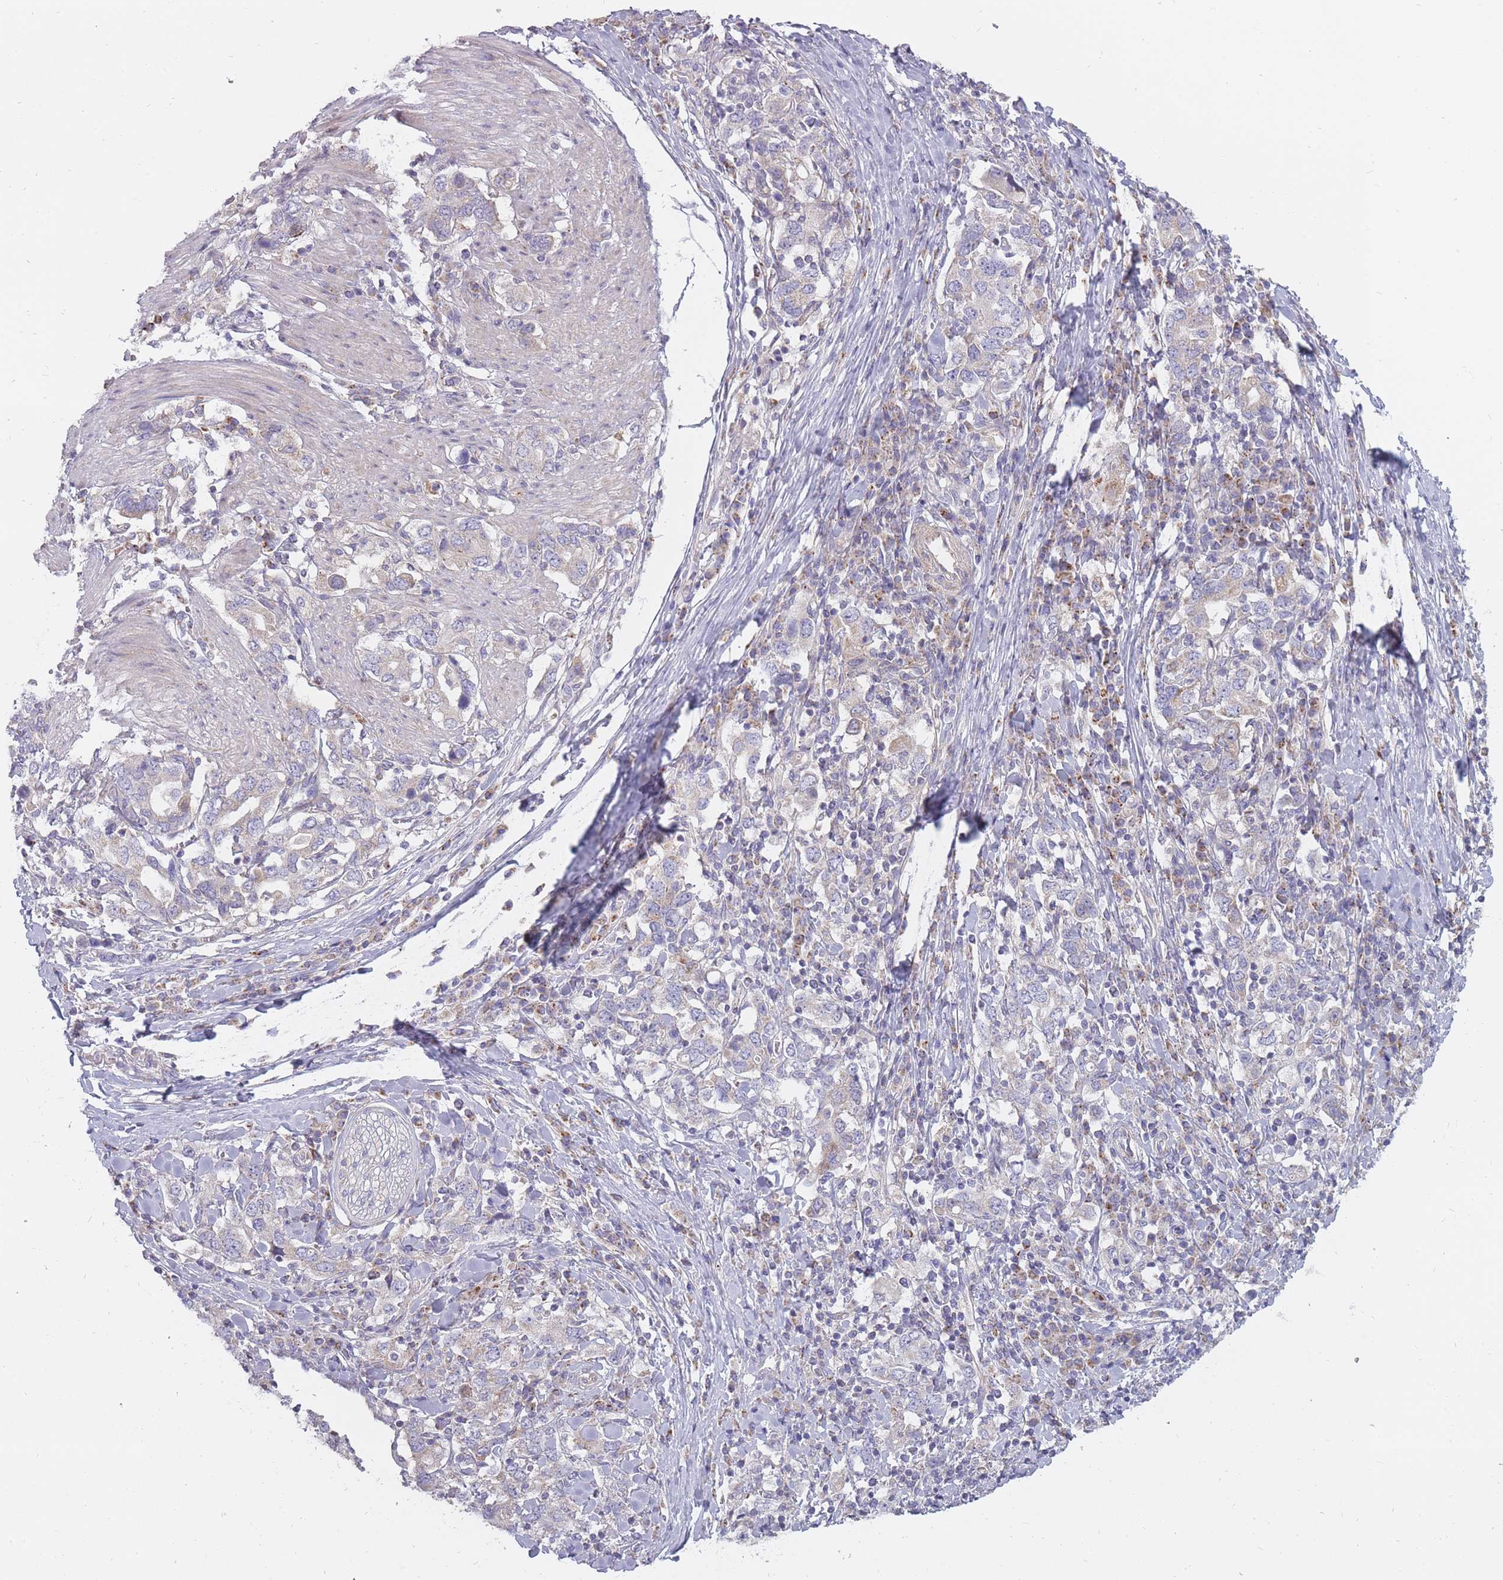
{"staining": {"intensity": "negative", "quantity": "none", "location": "none"}, "tissue": "stomach cancer", "cell_type": "Tumor cells", "image_type": "cancer", "snomed": [{"axis": "morphology", "description": "Adenocarcinoma, NOS"}, {"axis": "topography", "description": "Stomach, upper"}, {"axis": "topography", "description": "Stomach"}], "caption": "High magnification brightfield microscopy of stomach cancer stained with DAB (3,3'-diaminobenzidine) (brown) and counterstained with hematoxylin (blue): tumor cells show no significant positivity.", "gene": "ALKBH4", "patient": {"sex": "male", "age": 62}}